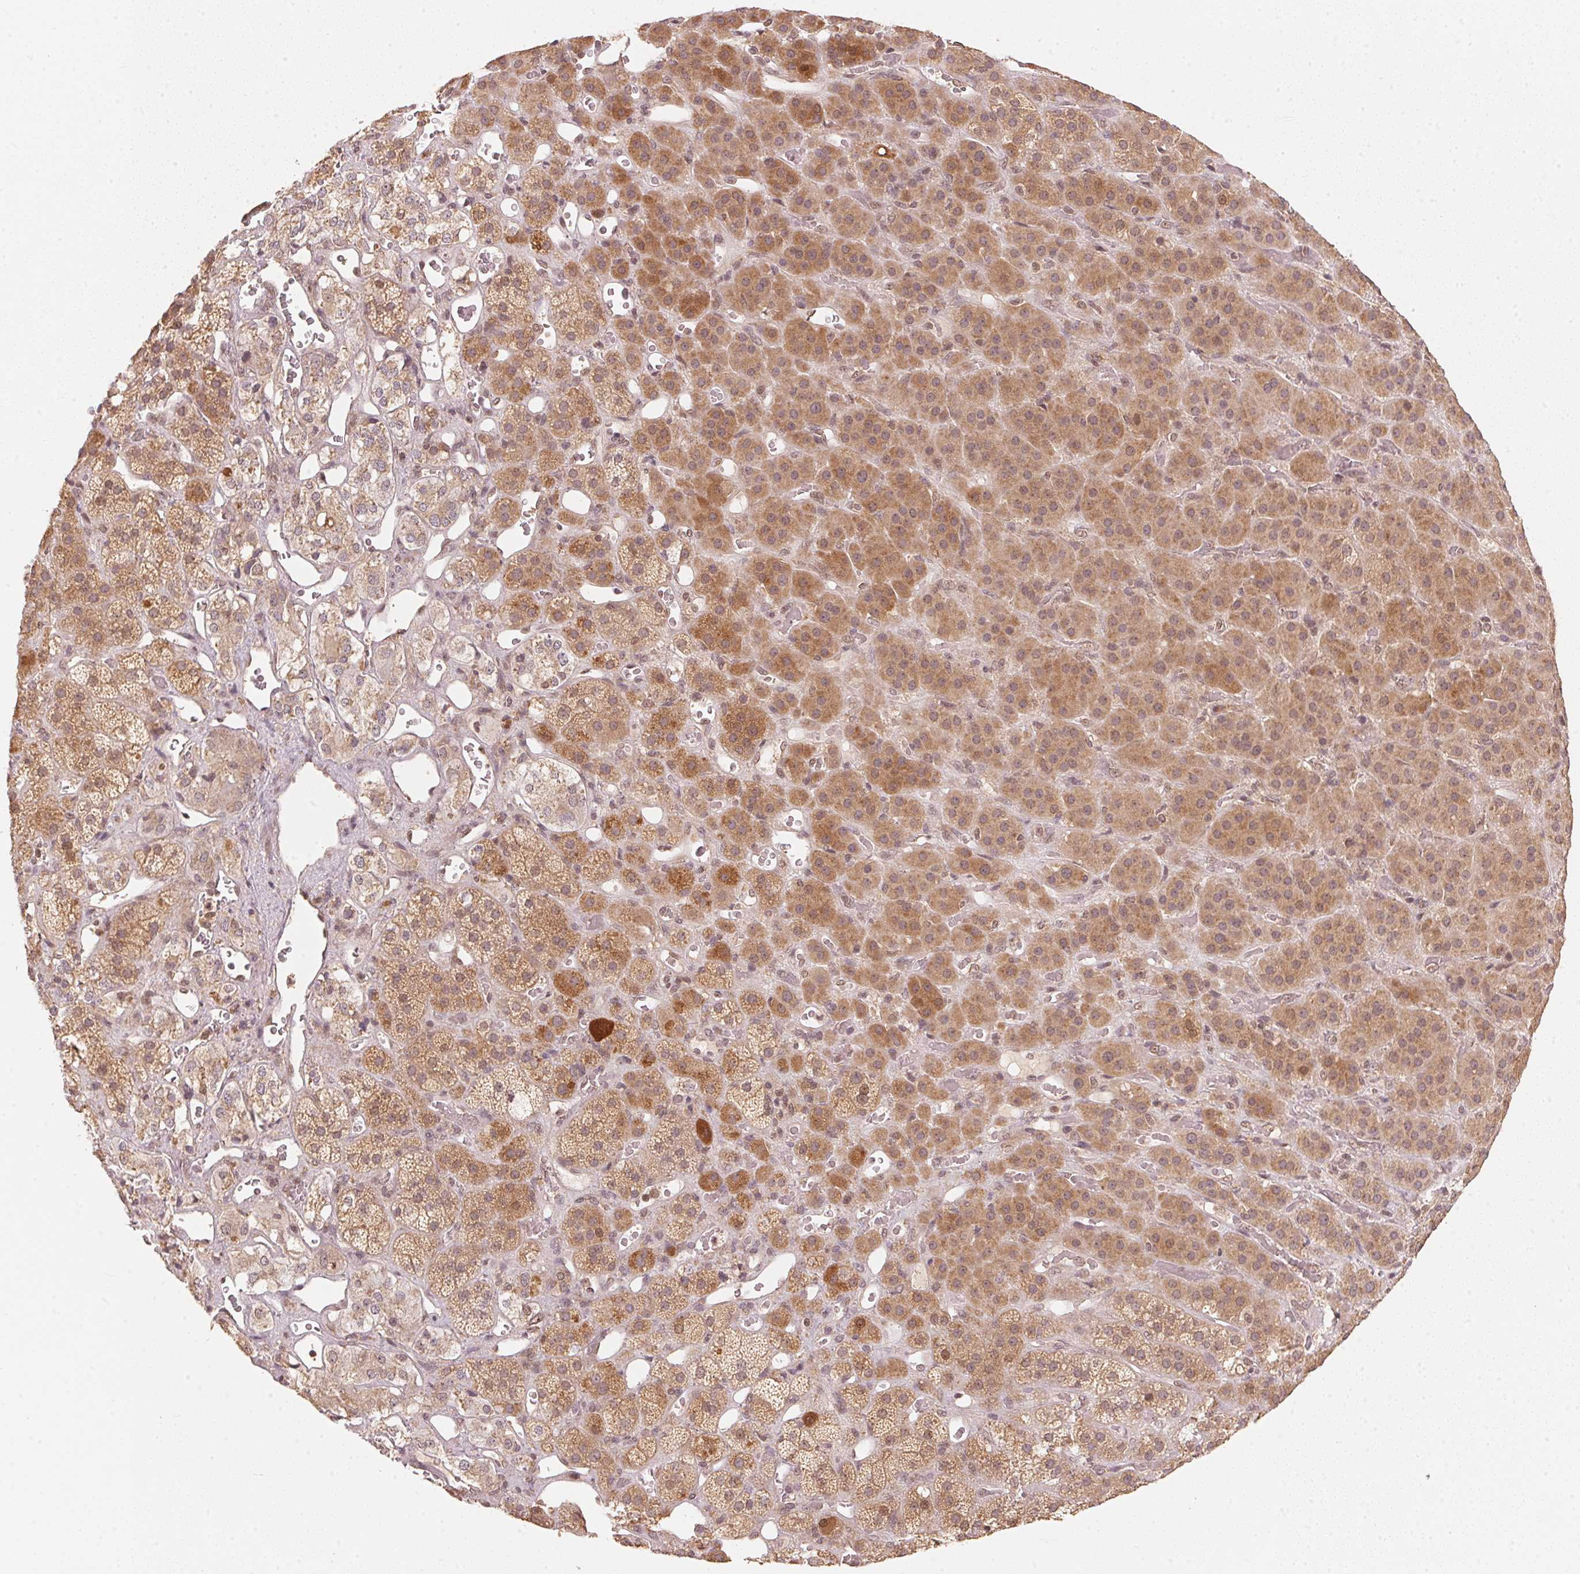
{"staining": {"intensity": "moderate", "quantity": ">75%", "location": "cytoplasmic/membranous,nuclear"}, "tissue": "adrenal gland", "cell_type": "Glandular cells", "image_type": "normal", "snomed": [{"axis": "morphology", "description": "Normal tissue, NOS"}, {"axis": "topography", "description": "Adrenal gland"}], "caption": "Unremarkable adrenal gland exhibits moderate cytoplasmic/membranous,nuclear positivity in about >75% of glandular cells, visualized by immunohistochemistry.", "gene": "C2orf73", "patient": {"sex": "male", "age": 57}}